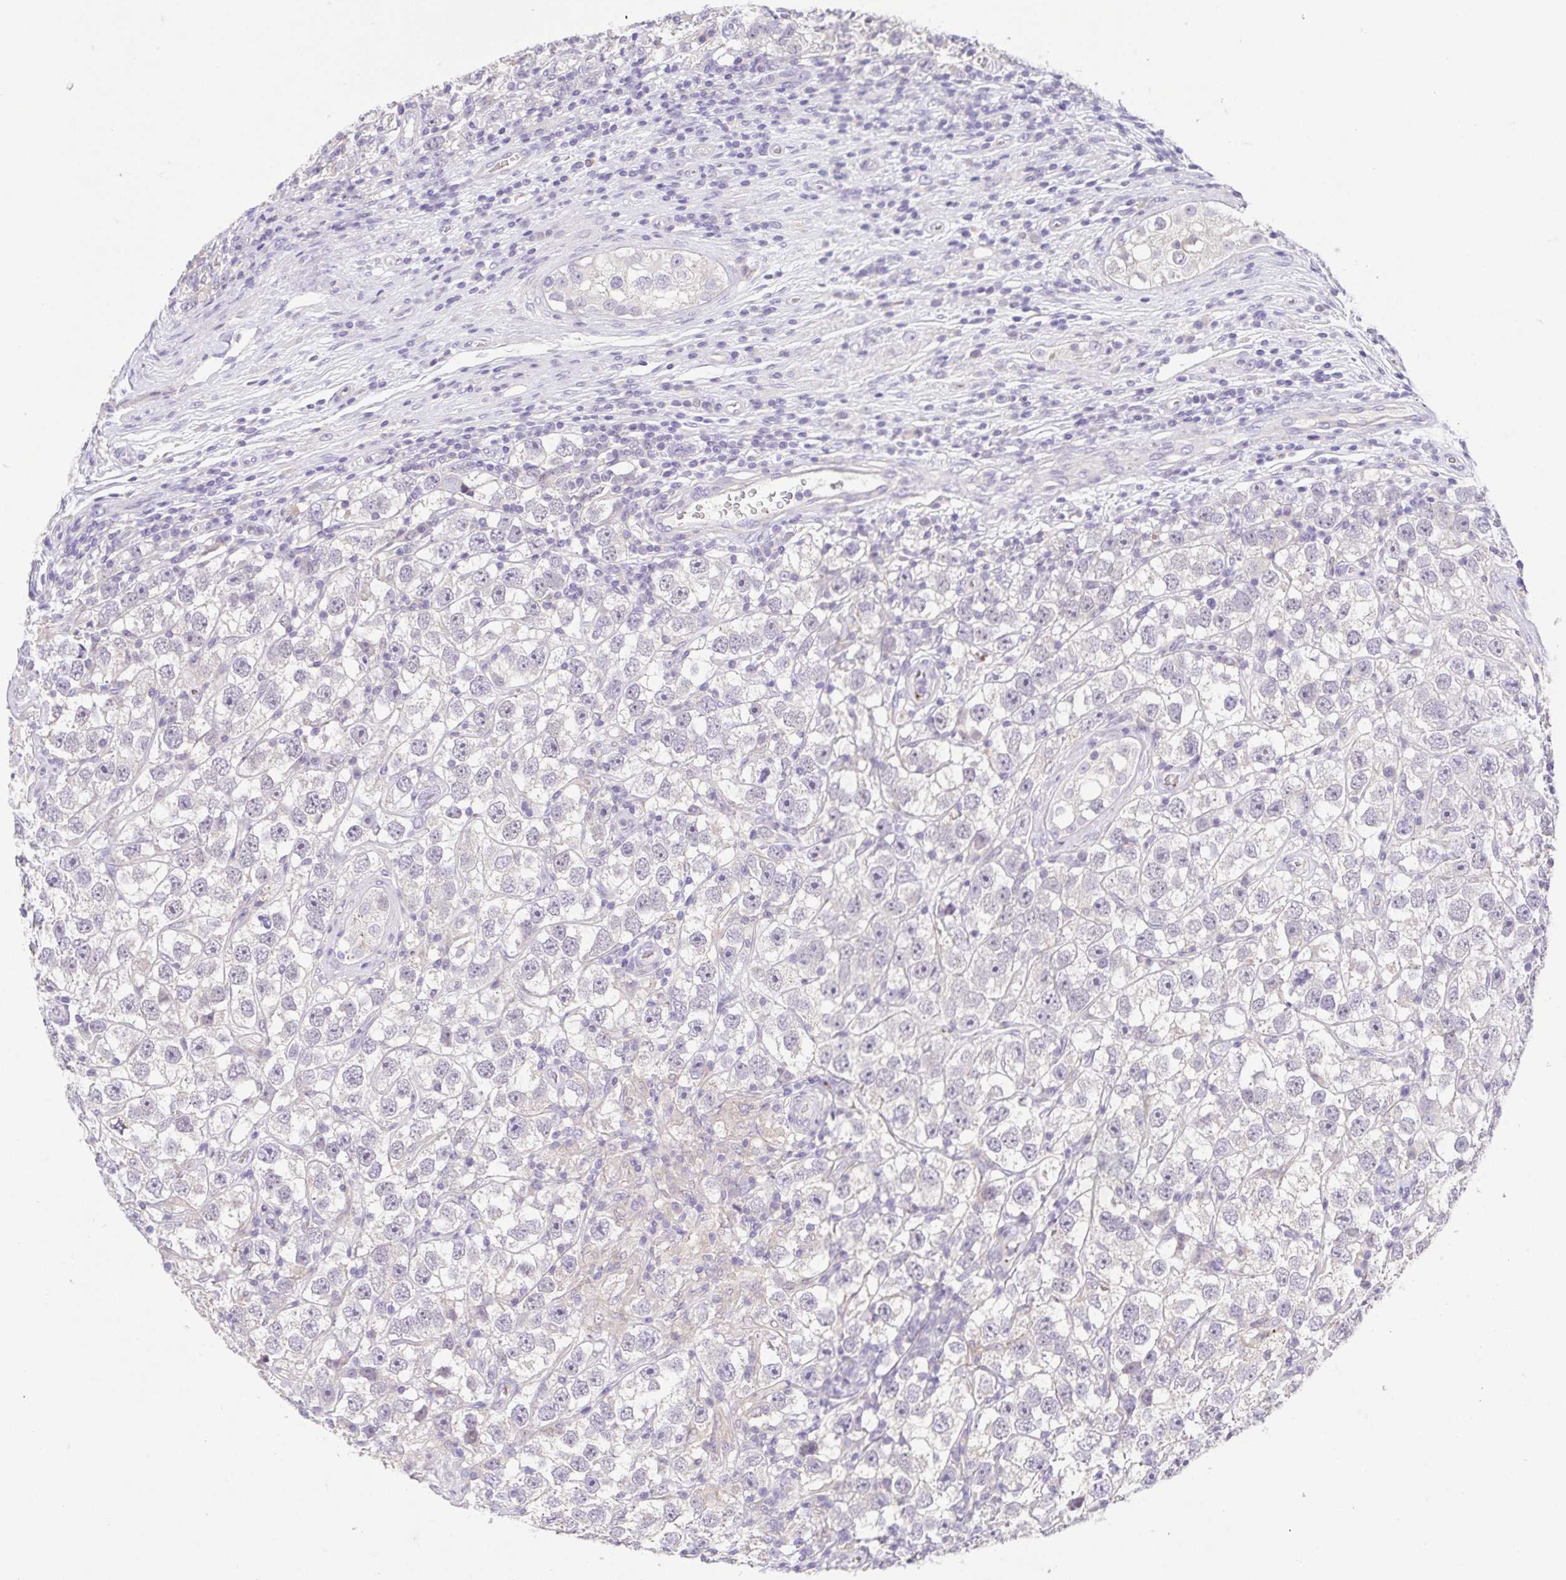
{"staining": {"intensity": "negative", "quantity": "none", "location": "none"}, "tissue": "testis cancer", "cell_type": "Tumor cells", "image_type": "cancer", "snomed": [{"axis": "morphology", "description": "Seminoma, NOS"}, {"axis": "topography", "description": "Testis"}], "caption": "Immunohistochemistry of human testis cancer demonstrates no expression in tumor cells.", "gene": "PRR14L", "patient": {"sex": "male", "age": 26}}